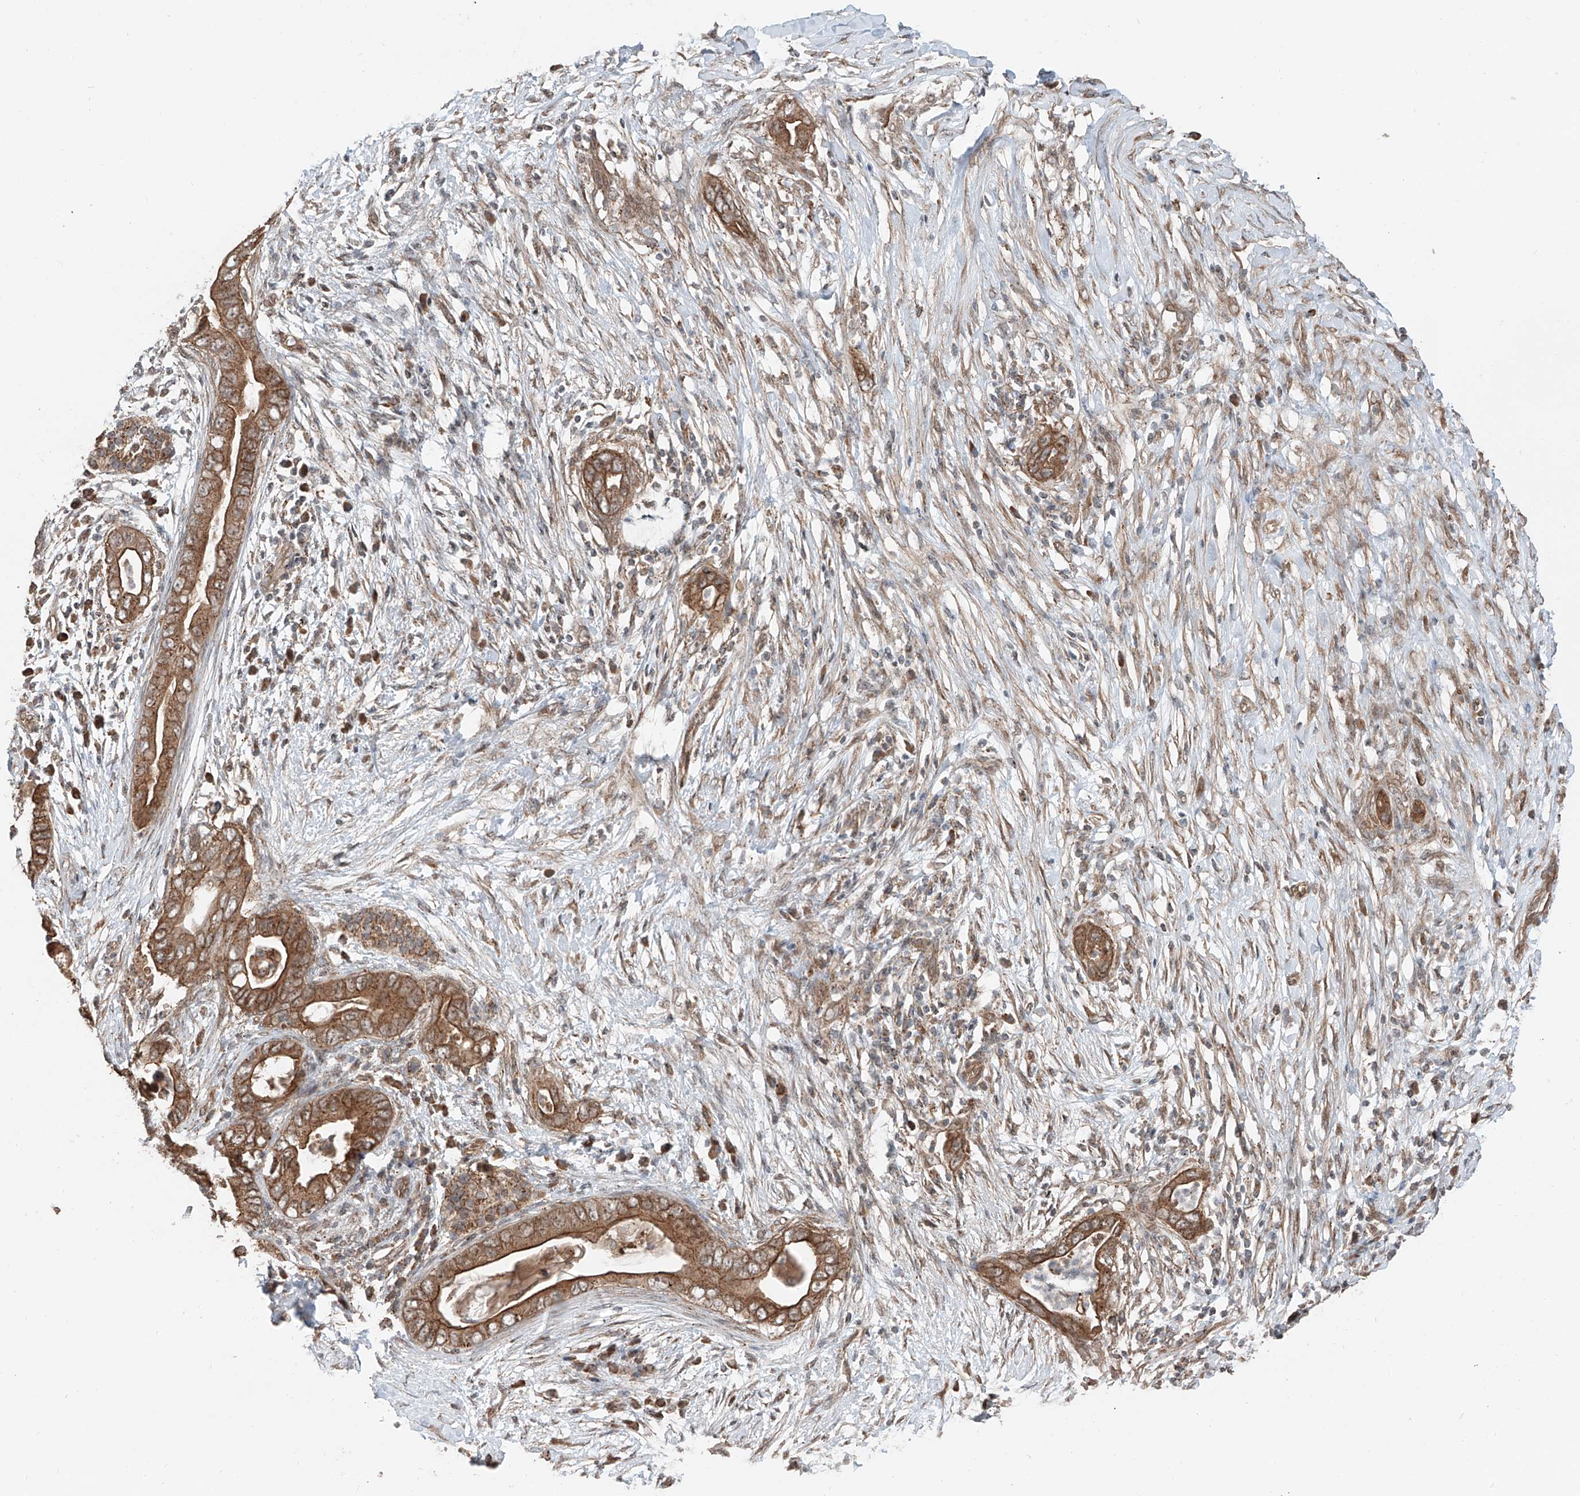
{"staining": {"intensity": "moderate", "quantity": ">75%", "location": "cytoplasmic/membranous"}, "tissue": "pancreatic cancer", "cell_type": "Tumor cells", "image_type": "cancer", "snomed": [{"axis": "morphology", "description": "Adenocarcinoma, NOS"}, {"axis": "topography", "description": "Pancreas"}], "caption": "Protein expression analysis of human pancreatic cancer reveals moderate cytoplasmic/membranous positivity in about >75% of tumor cells.", "gene": "CEP162", "patient": {"sex": "male", "age": 75}}